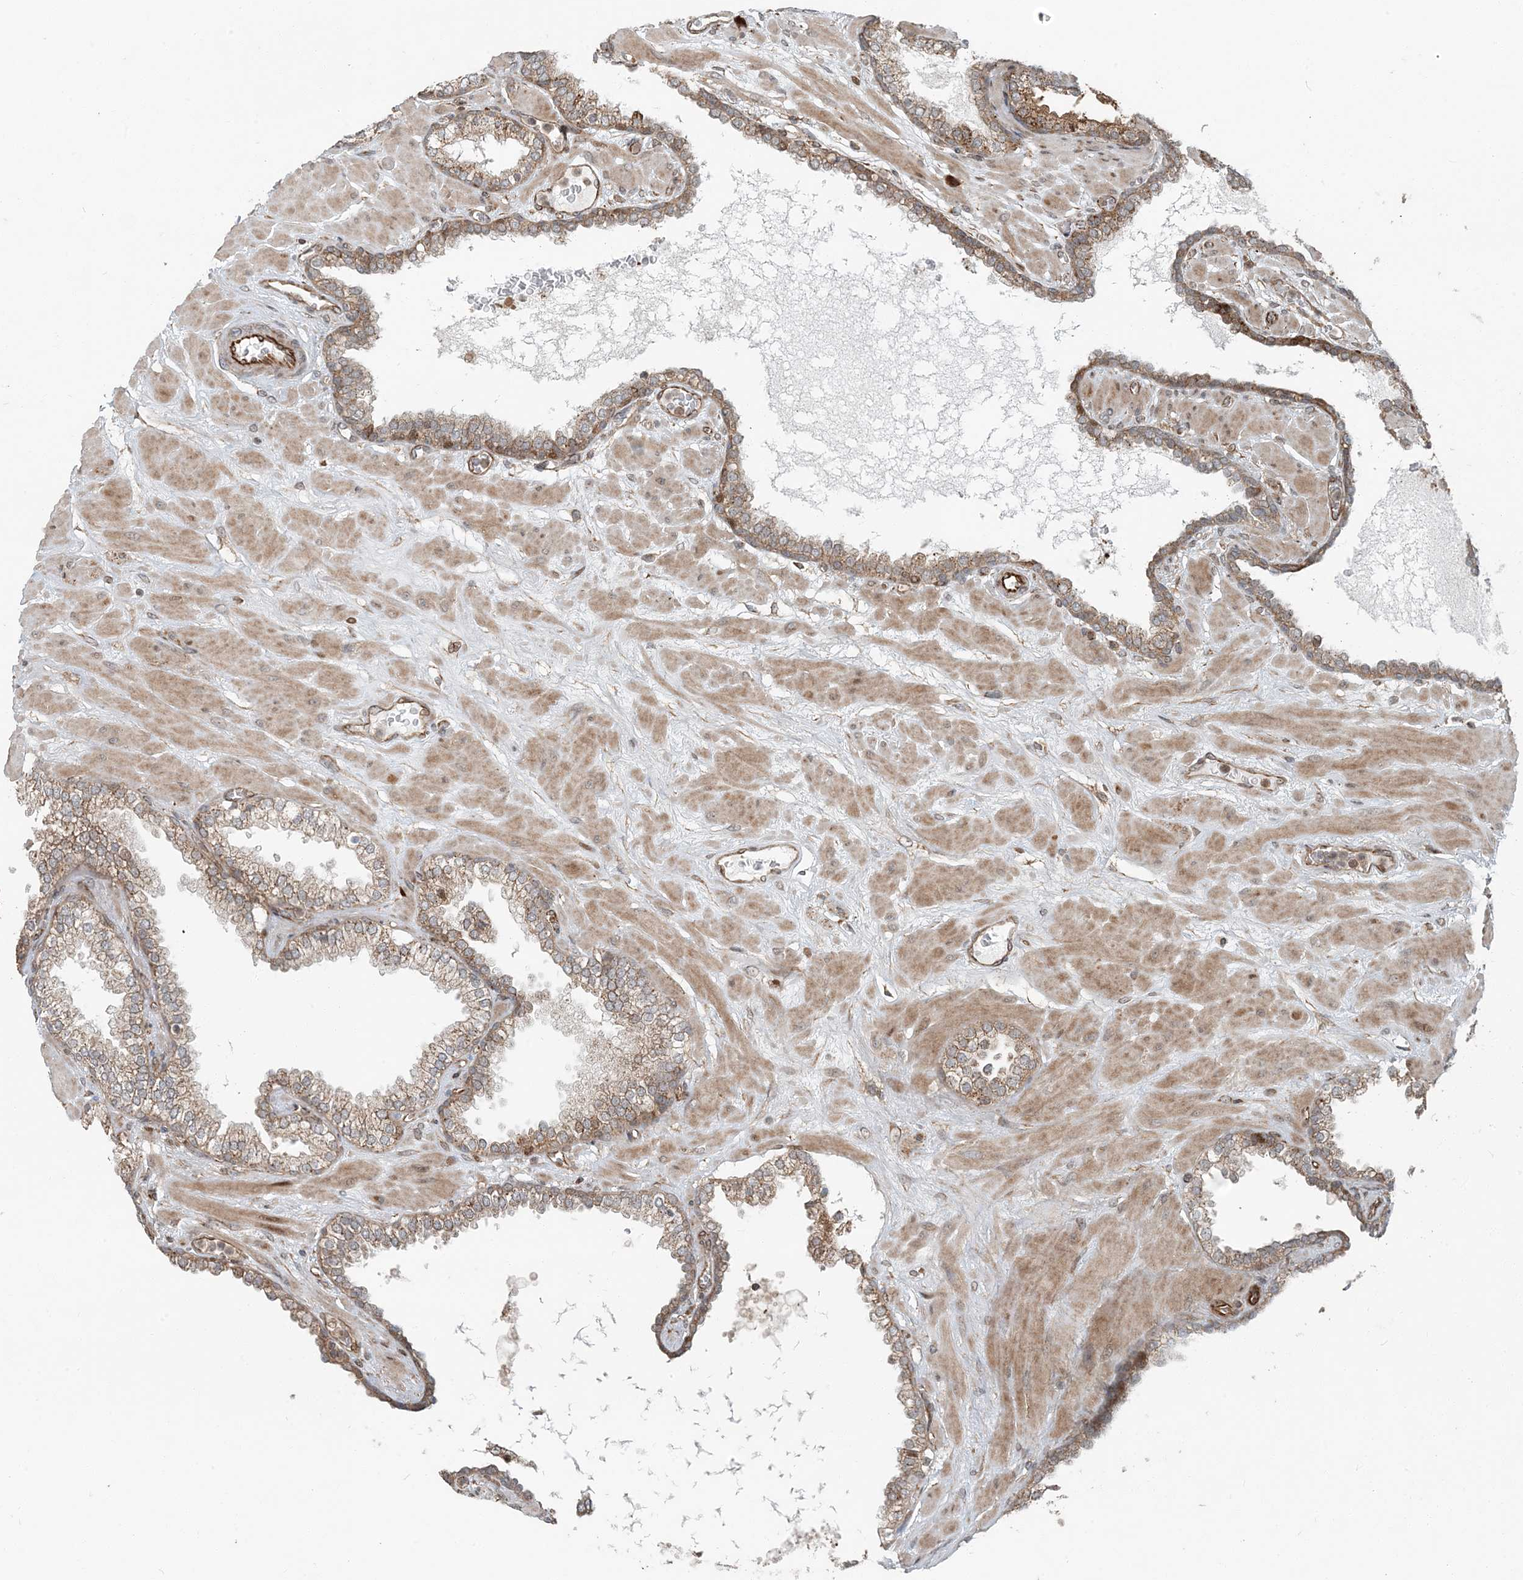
{"staining": {"intensity": "moderate", "quantity": ">75%", "location": "cytoplasmic/membranous"}, "tissue": "prostate cancer", "cell_type": "Tumor cells", "image_type": "cancer", "snomed": [{"axis": "morphology", "description": "Adenocarcinoma, High grade"}, {"axis": "topography", "description": "Prostate"}], "caption": "Protein staining exhibits moderate cytoplasmic/membranous expression in approximately >75% of tumor cells in prostate high-grade adenocarcinoma.", "gene": "EDEM2", "patient": {"sex": "male", "age": 64}}